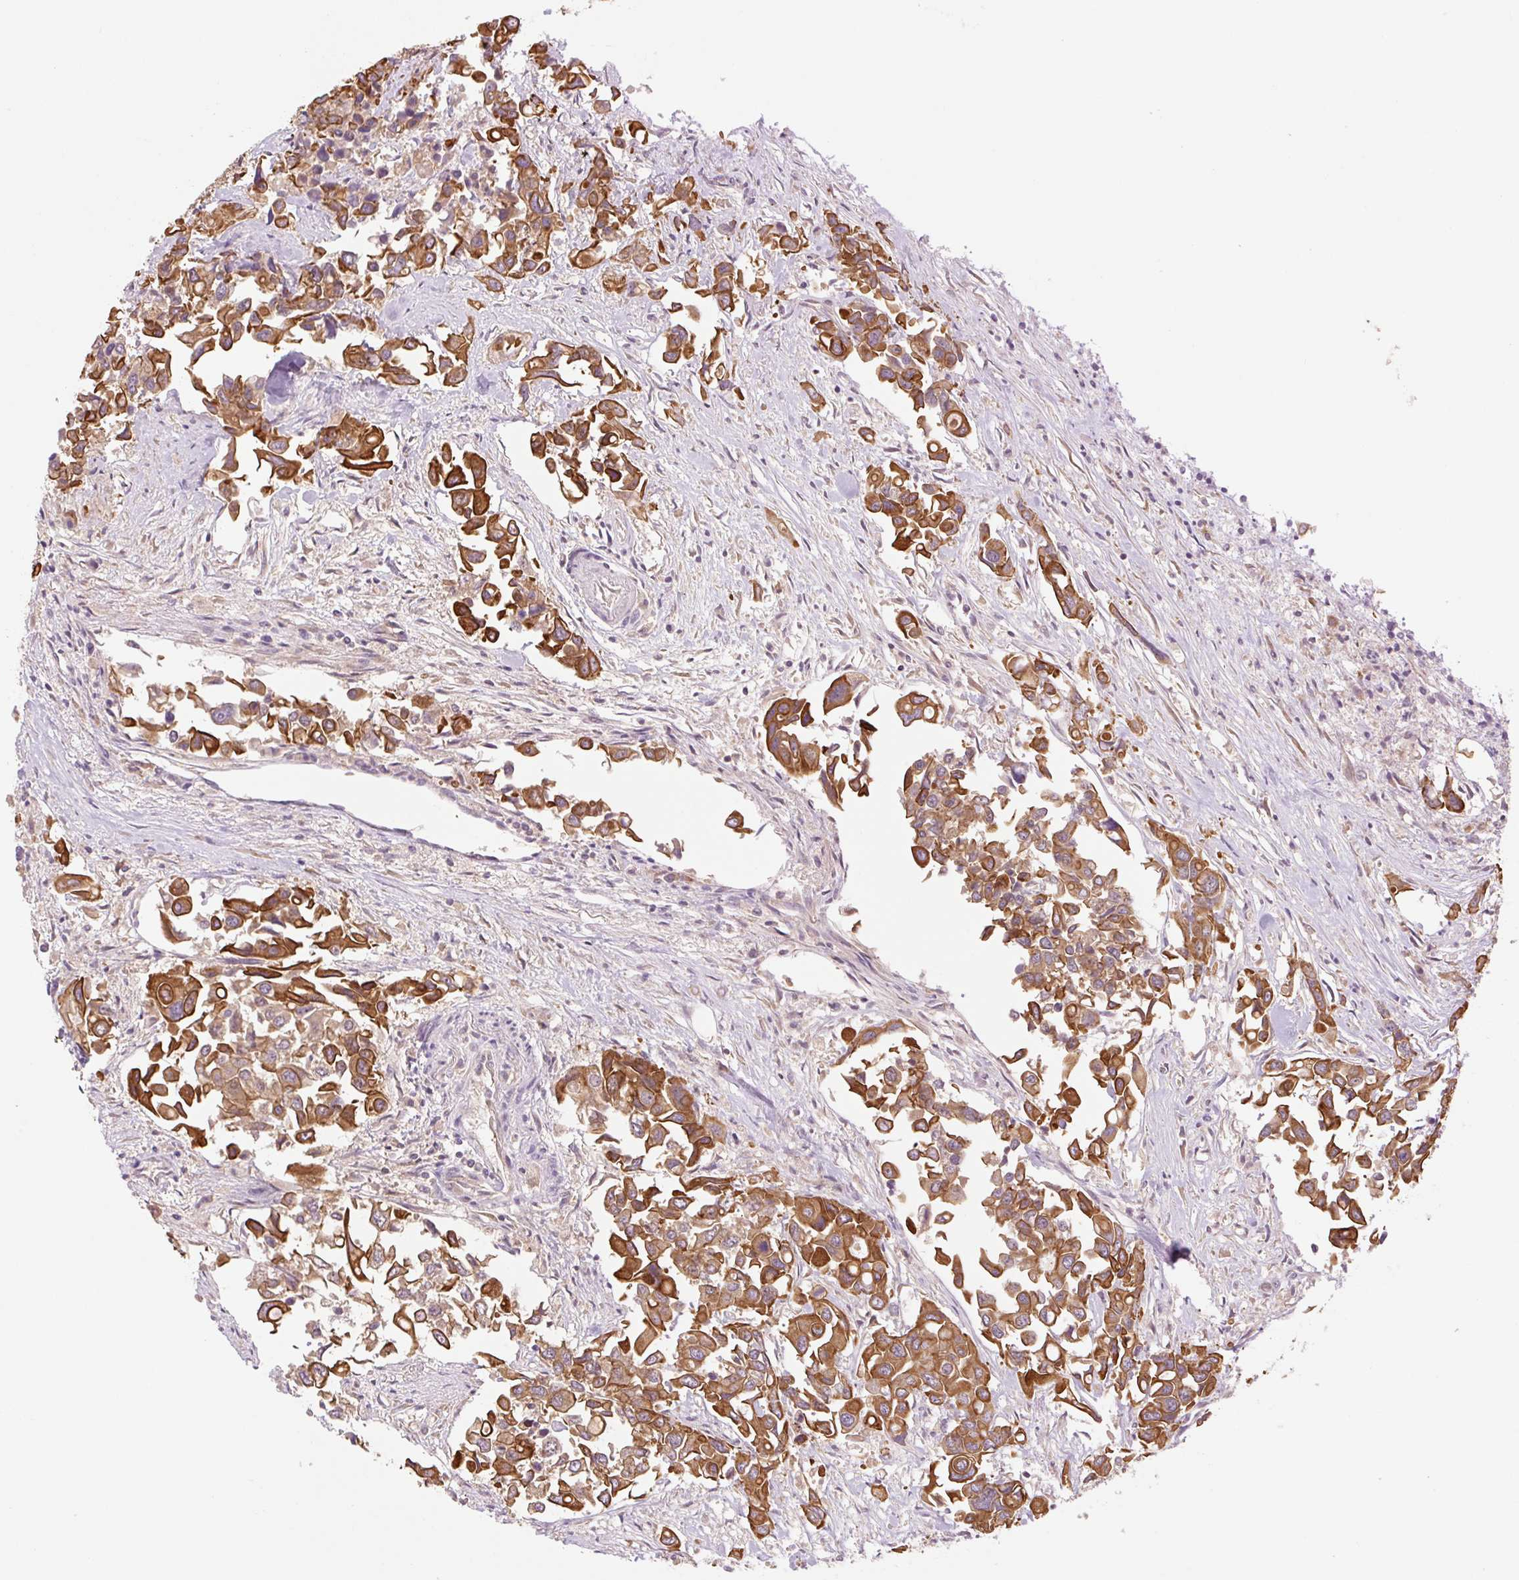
{"staining": {"intensity": "strong", "quantity": ">75%", "location": "cytoplasmic/membranous"}, "tissue": "colorectal cancer", "cell_type": "Tumor cells", "image_type": "cancer", "snomed": [{"axis": "morphology", "description": "Adenocarcinoma, NOS"}, {"axis": "topography", "description": "Colon"}], "caption": "Protein expression analysis of human colorectal adenocarcinoma reveals strong cytoplasmic/membranous positivity in about >75% of tumor cells. (DAB (3,3'-diaminobenzidine) IHC, brown staining for protein, blue staining for nuclei).", "gene": "YJU2B", "patient": {"sex": "male", "age": 77}}